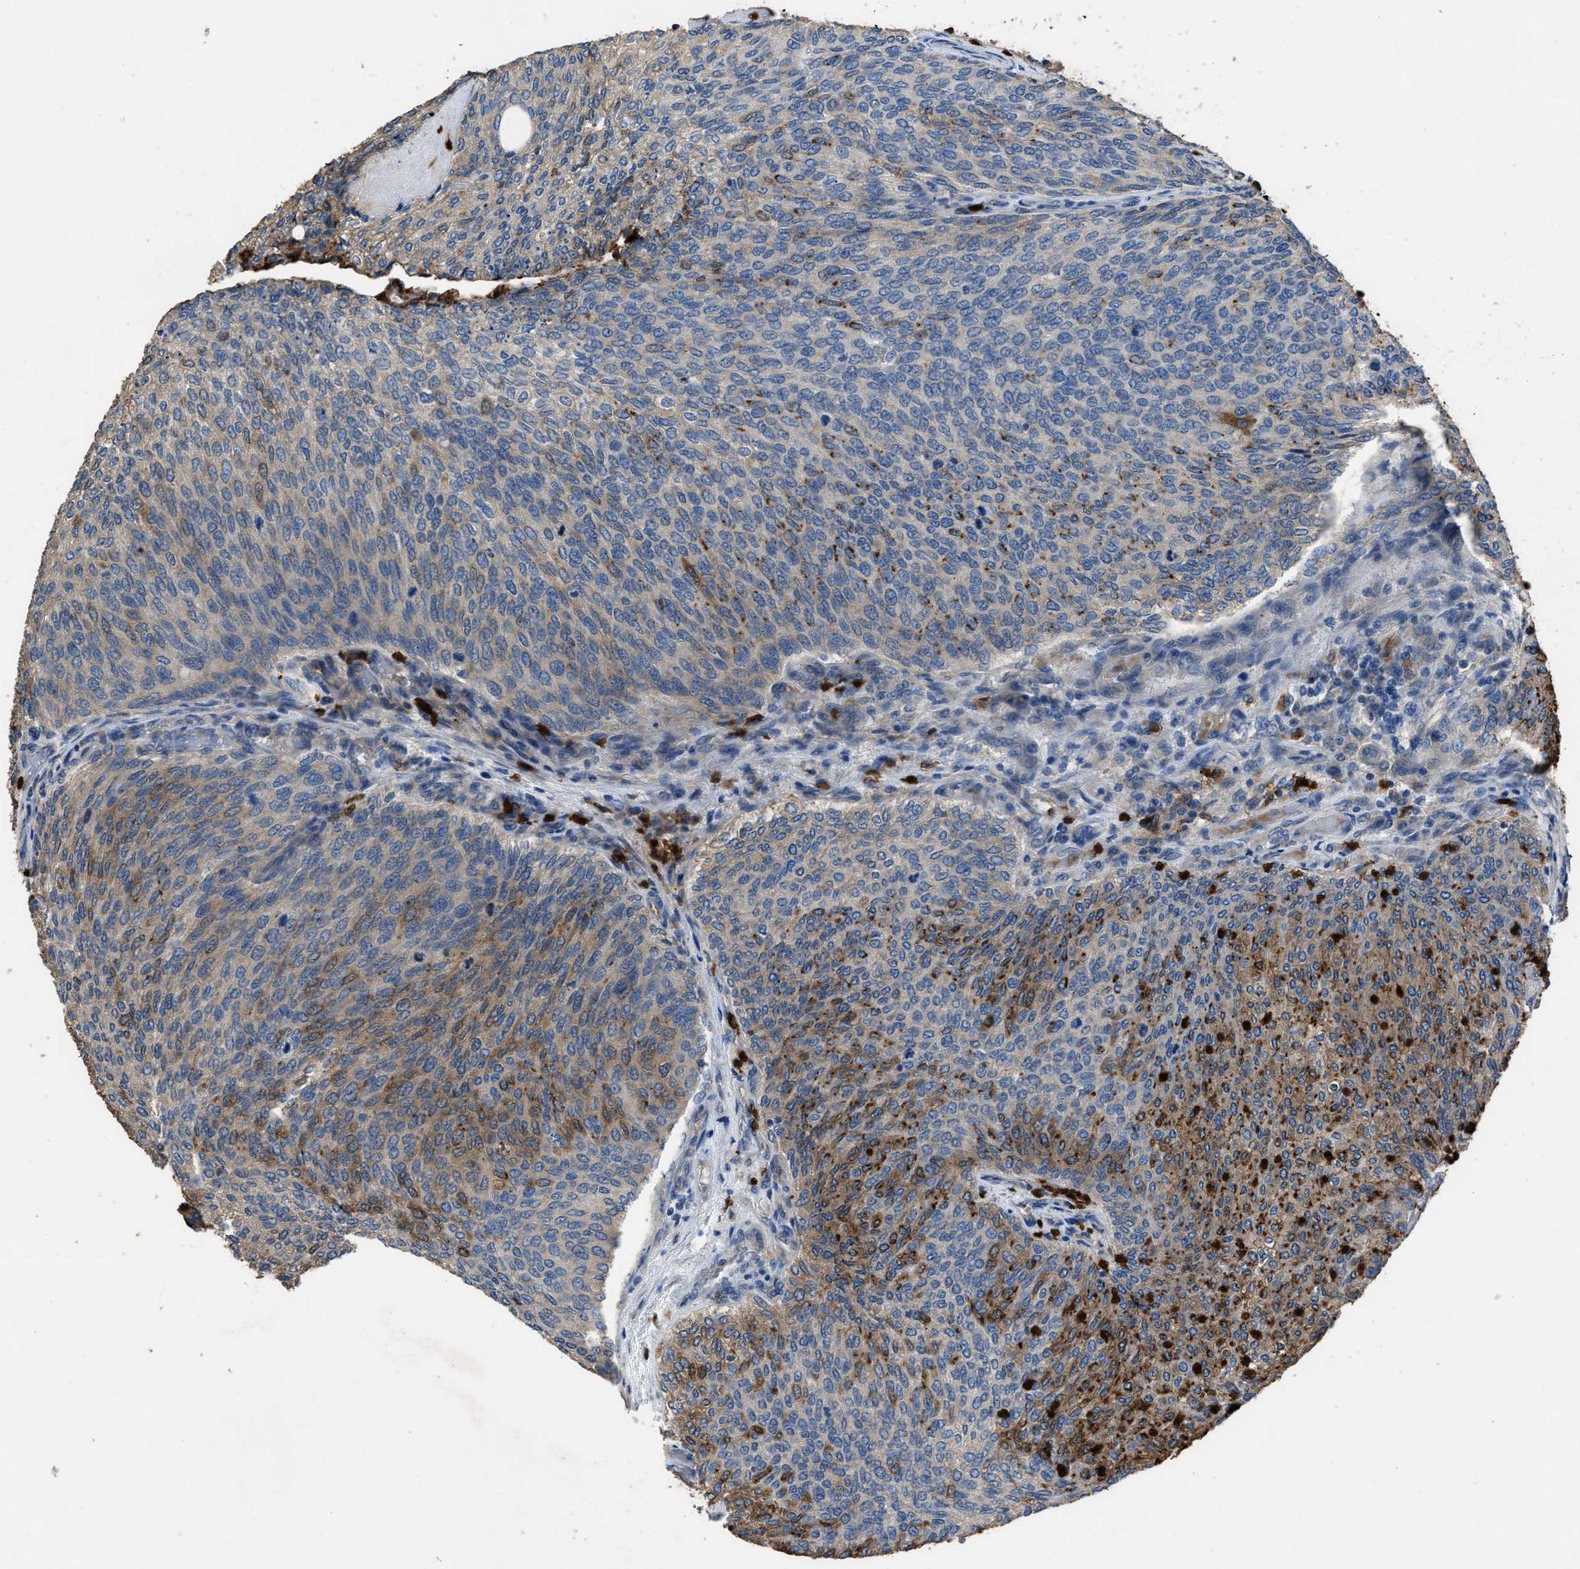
{"staining": {"intensity": "moderate", "quantity": "25%-75%", "location": "cytoplasmic/membranous"}, "tissue": "urothelial cancer", "cell_type": "Tumor cells", "image_type": "cancer", "snomed": [{"axis": "morphology", "description": "Urothelial carcinoma, Low grade"}, {"axis": "topography", "description": "Urinary bladder"}], "caption": "Urothelial cancer stained with a protein marker reveals moderate staining in tumor cells.", "gene": "ANGPT1", "patient": {"sex": "female", "age": 79}}